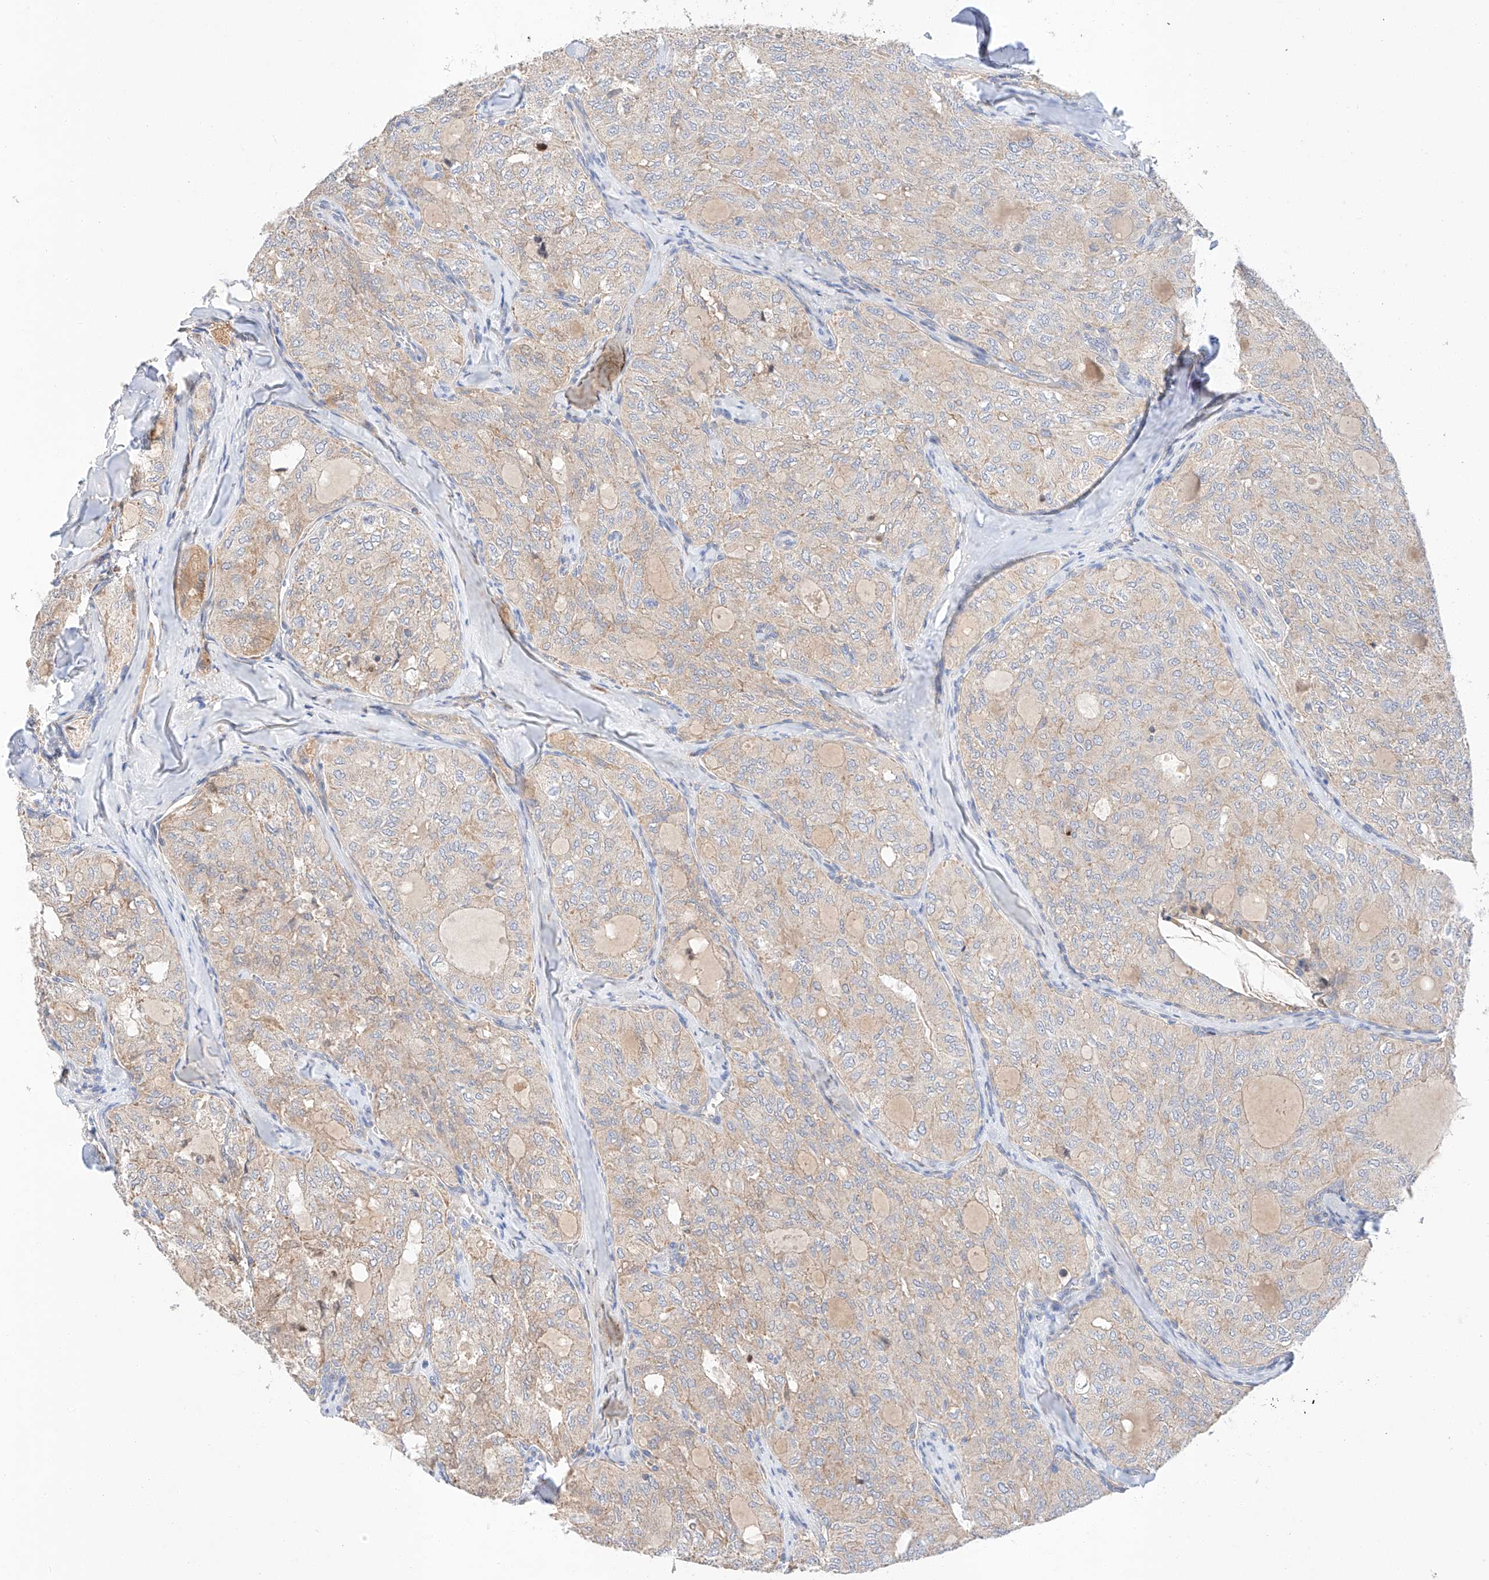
{"staining": {"intensity": "weak", "quantity": "25%-75%", "location": "cytoplasmic/membranous"}, "tissue": "thyroid cancer", "cell_type": "Tumor cells", "image_type": "cancer", "snomed": [{"axis": "morphology", "description": "Follicular adenoma carcinoma, NOS"}, {"axis": "topography", "description": "Thyroid gland"}], "caption": "Thyroid cancer (follicular adenoma carcinoma) stained for a protein demonstrates weak cytoplasmic/membranous positivity in tumor cells.", "gene": "C6orf118", "patient": {"sex": "male", "age": 75}}